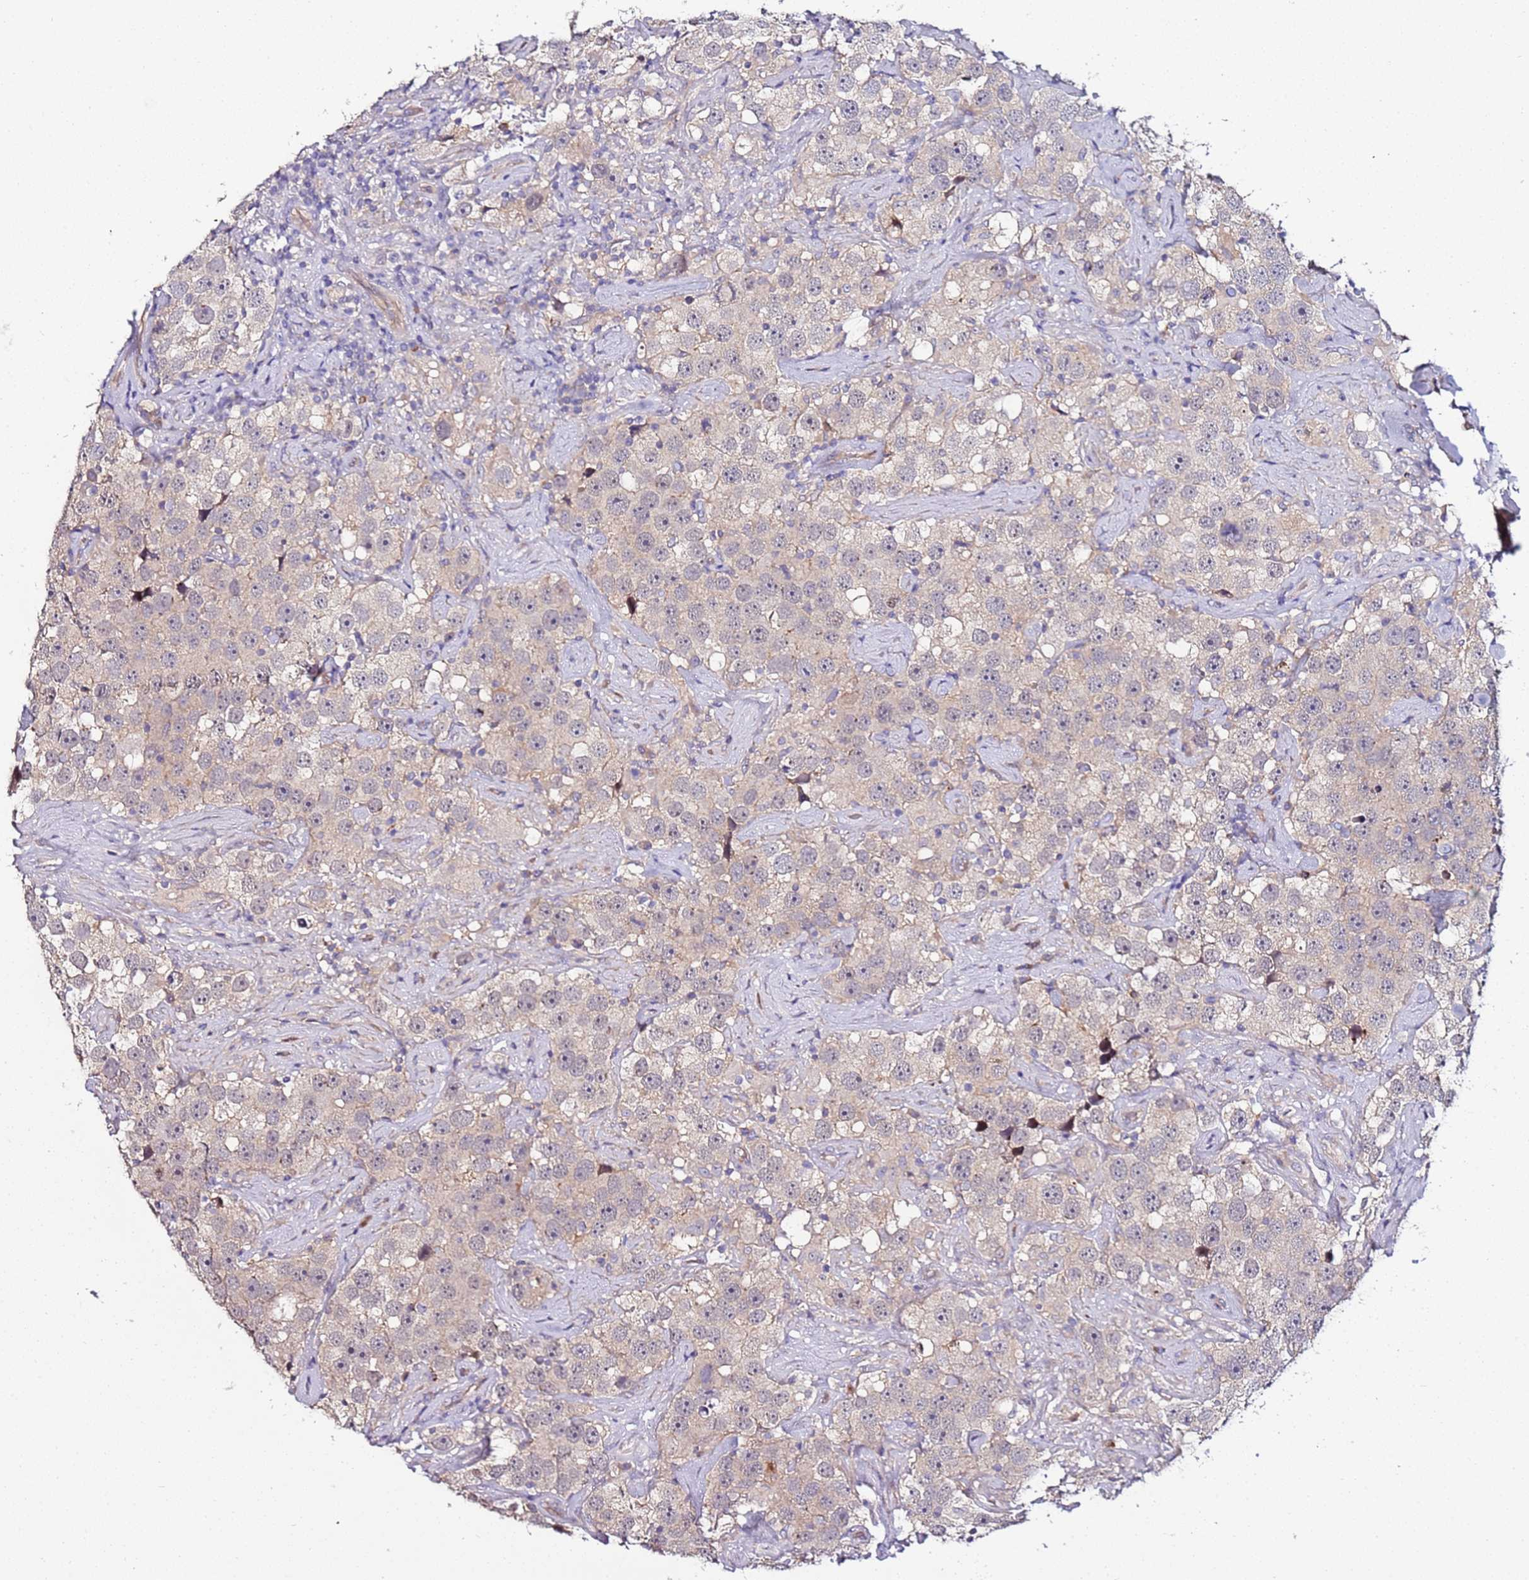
{"staining": {"intensity": "negative", "quantity": "none", "location": "none"}, "tissue": "testis cancer", "cell_type": "Tumor cells", "image_type": "cancer", "snomed": [{"axis": "morphology", "description": "Seminoma, NOS"}, {"axis": "topography", "description": "Testis"}], "caption": "The image exhibits no significant staining in tumor cells of testis cancer. (IHC, brightfield microscopy, high magnification).", "gene": "SRRM5", "patient": {"sex": "male", "age": 49}}